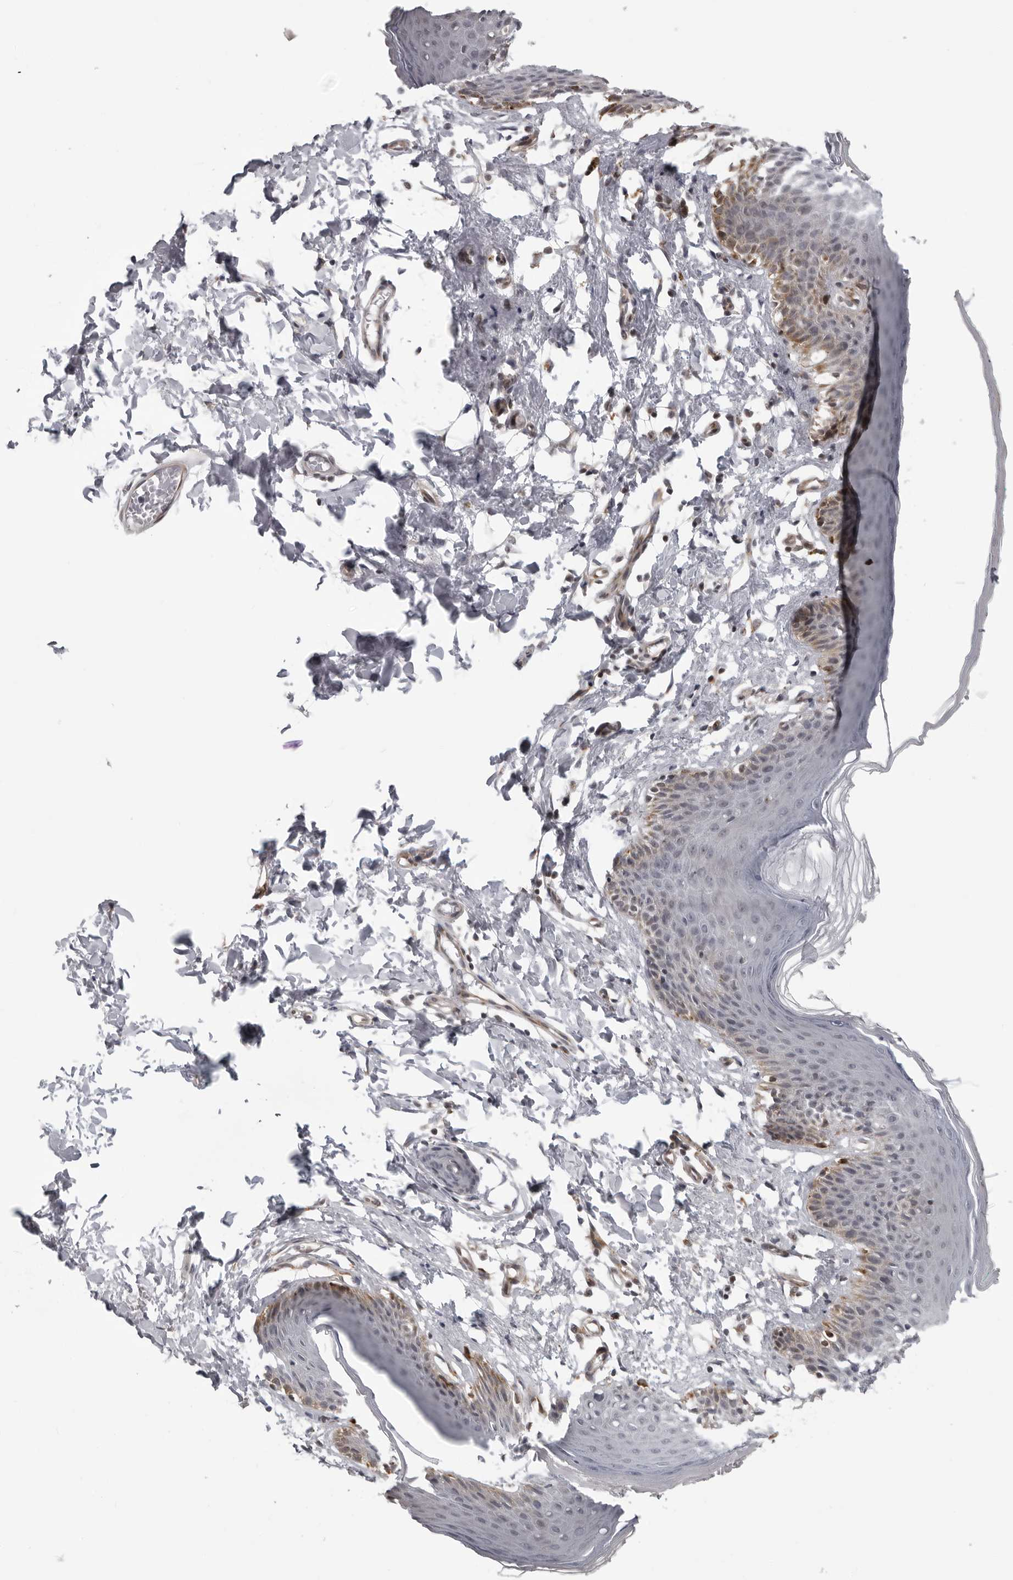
{"staining": {"intensity": "moderate", "quantity": "<25%", "location": "cytoplasmic/membranous"}, "tissue": "skin", "cell_type": "Epidermal cells", "image_type": "normal", "snomed": [{"axis": "morphology", "description": "Normal tissue, NOS"}, {"axis": "topography", "description": "Vulva"}], "caption": "High-magnification brightfield microscopy of benign skin stained with DAB (3,3'-diaminobenzidine) (brown) and counterstained with hematoxylin (blue). epidermal cells exhibit moderate cytoplasmic/membranous positivity is appreciated in about<25% of cells. (Brightfield microscopy of DAB IHC at high magnification).", "gene": "RTCA", "patient": {"sex": "female", "age": 66}}